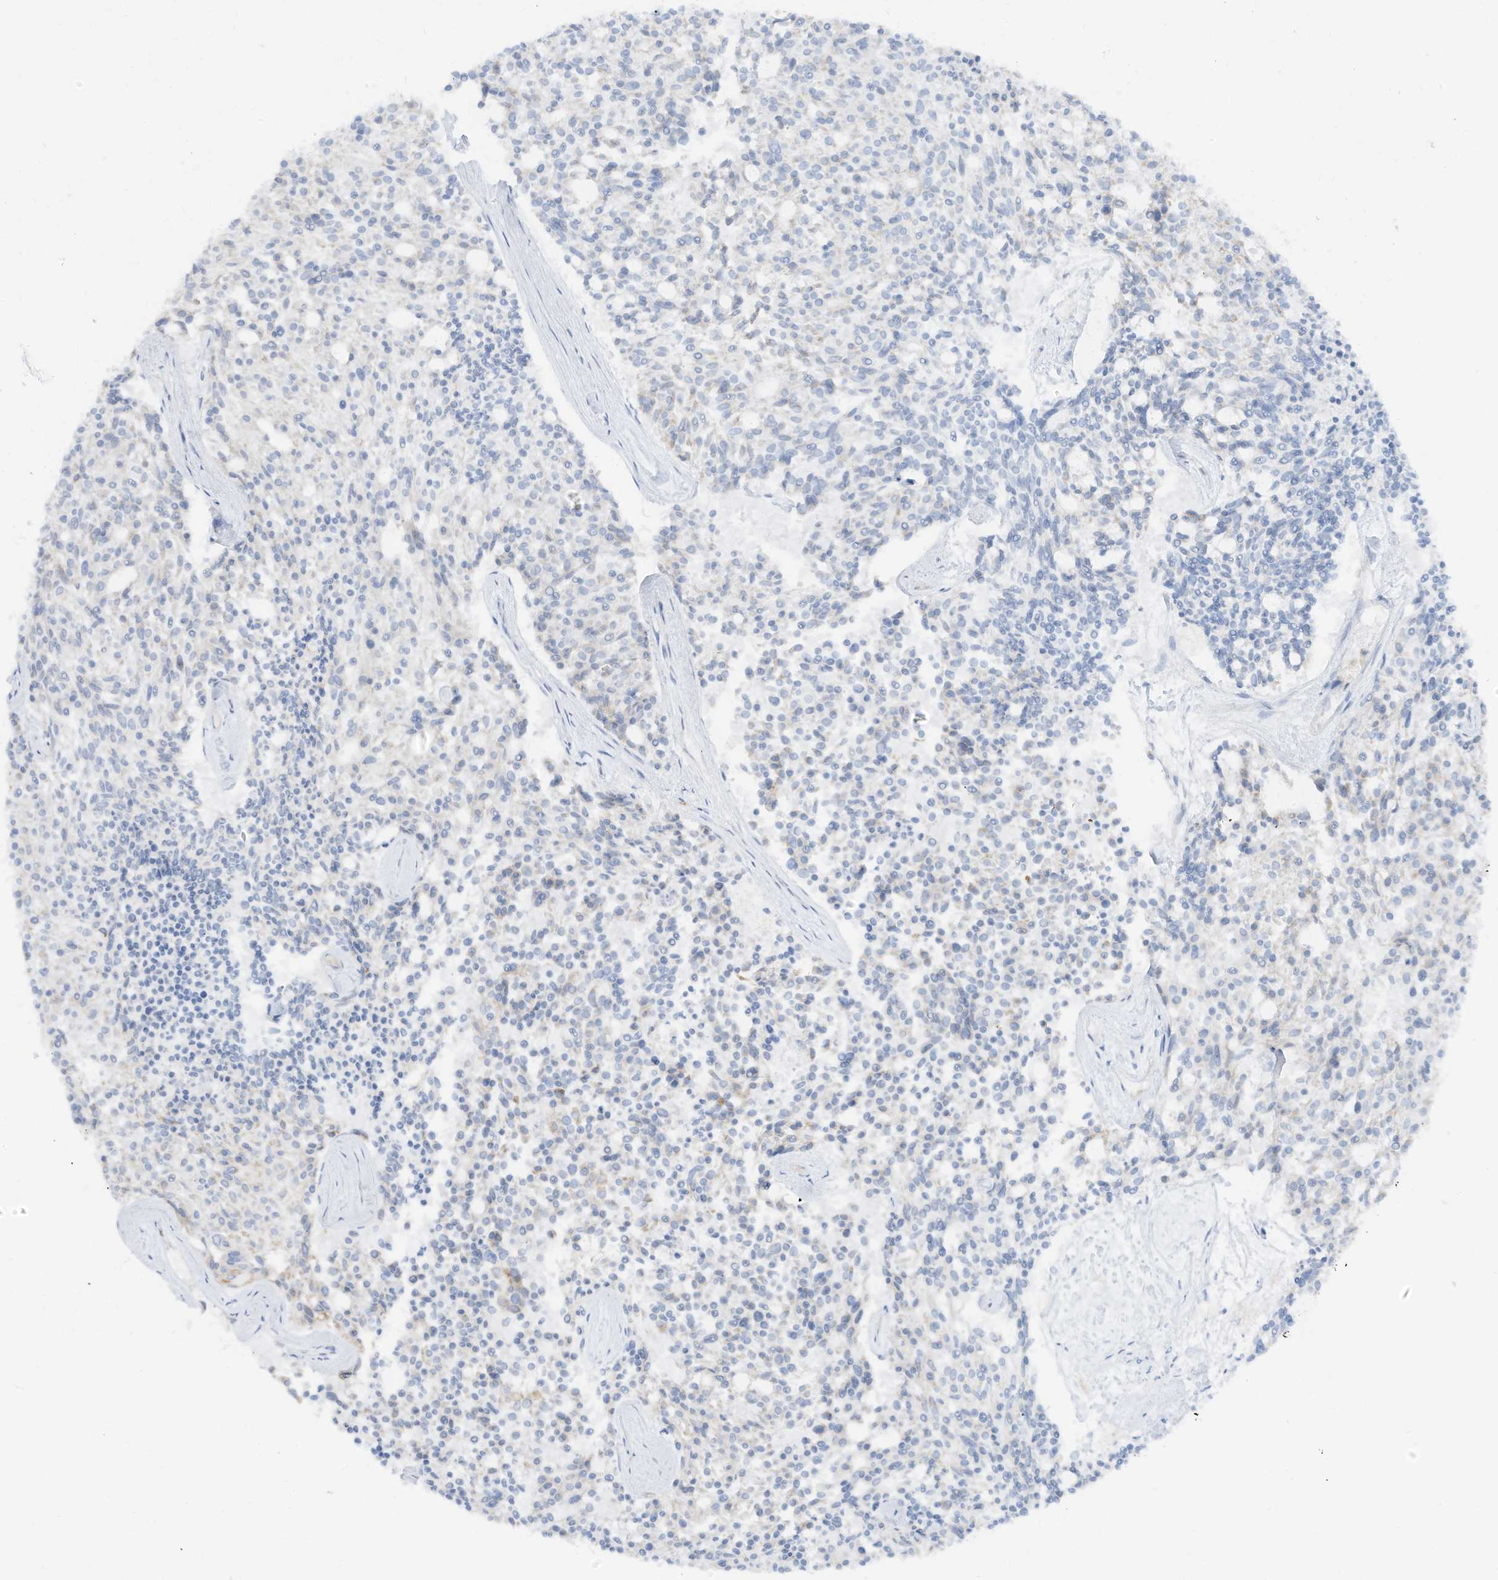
{"staining": {"intensity": "negative", "quantity": "none", "location": "none"}, "tissue": "carcinoid", "cell_type": "Tumor cells", "image_type": "cancer", "snomed": [{"axis": "morphology", "description": "Carcinoid, malignant, NOS"}, {"axis": "topography", "description": "Pancreas"}], "caption": "DAB immunohistochemical staining of human malignant carcinoid exhibits no significant expression in tumor cells.", "gene": "ETHE1", "patient": {"sex": "female", "age": 54}}